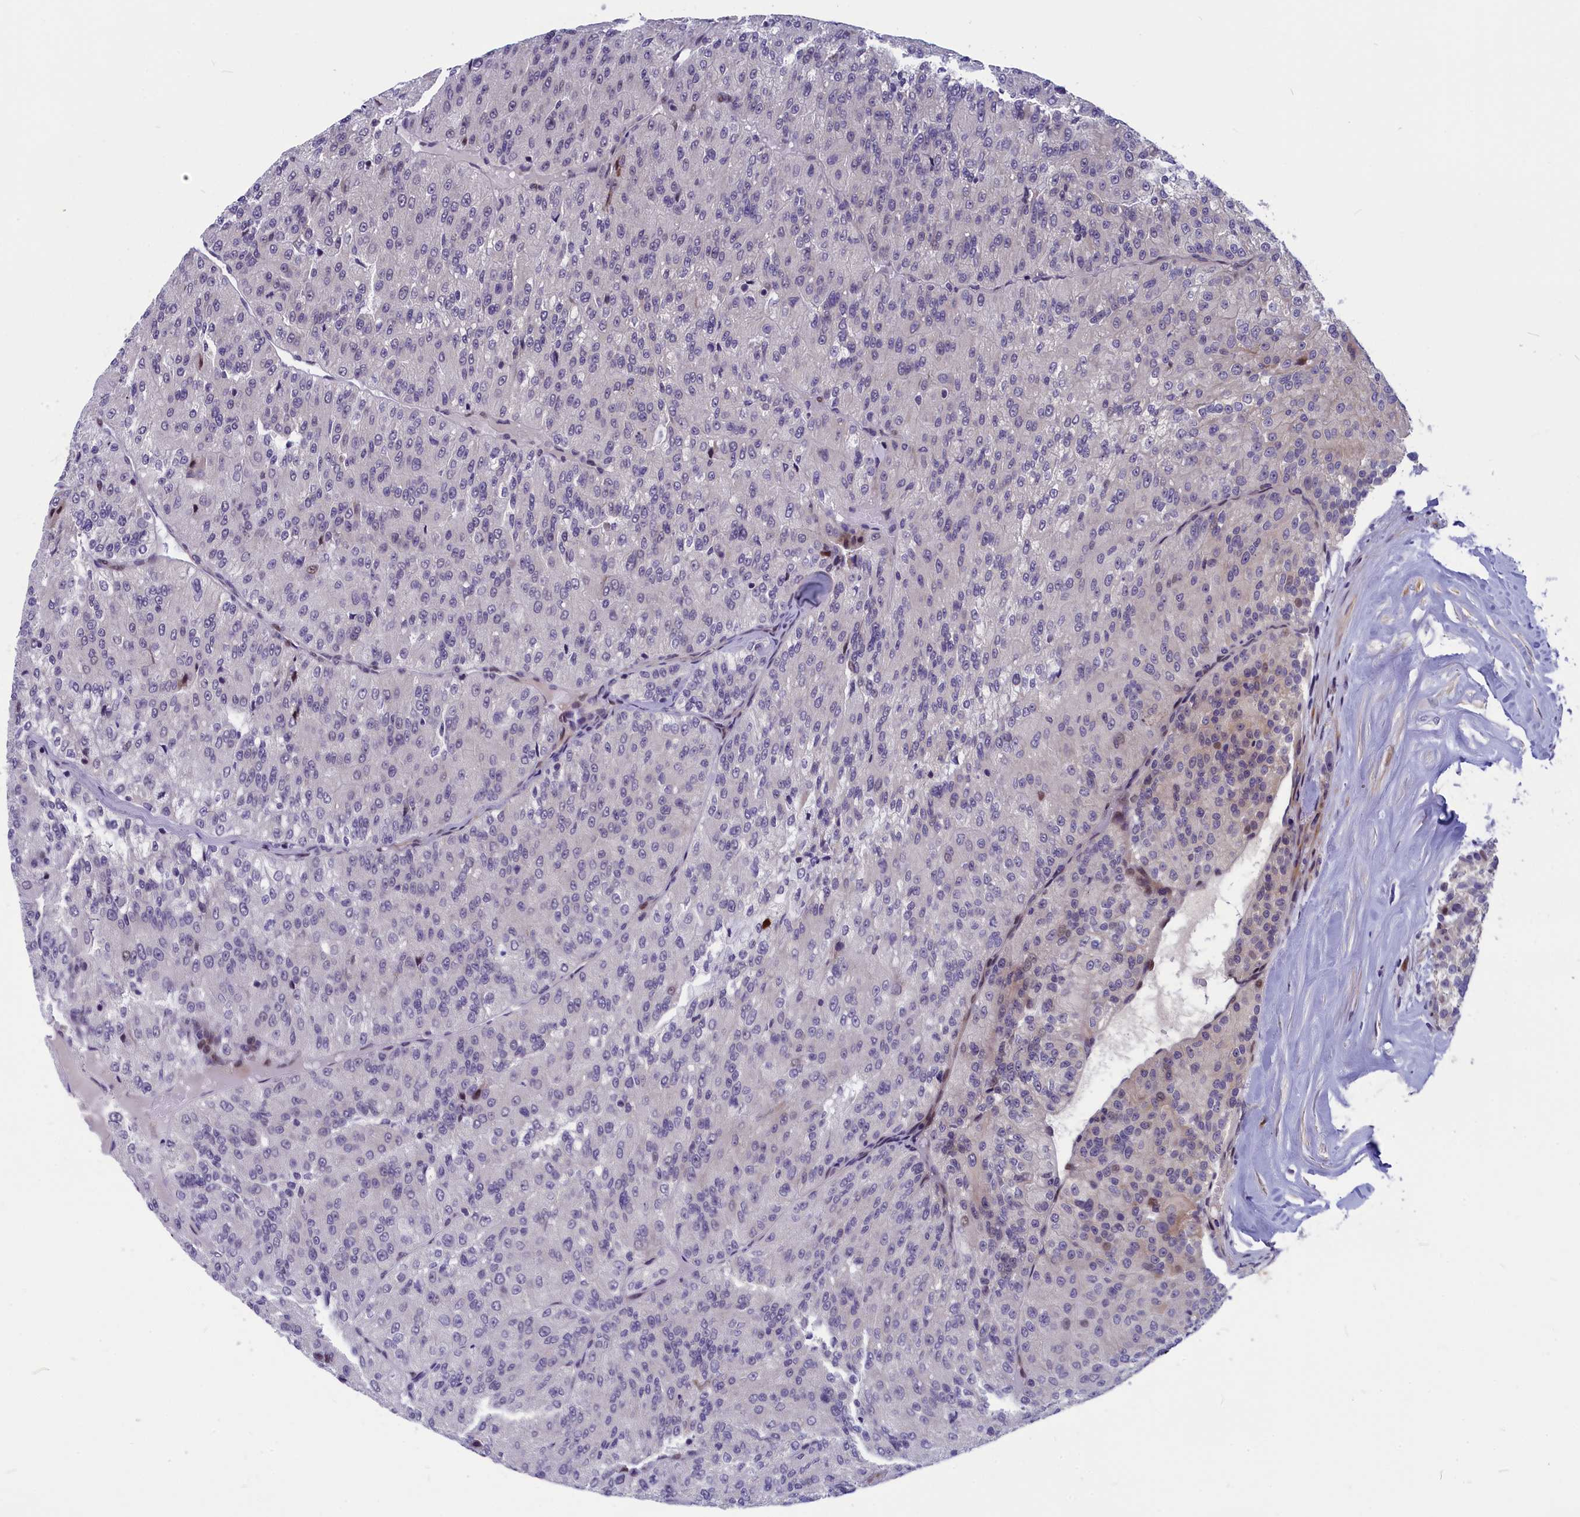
{"staining": {"intensity": "negative", "quantity": "none", "location": "none"}, "tissue": "renal cancer", "cell_type": "Tumor cells", "image_type": "cancer", "snomed": [{"axis": "morphology", "description": "Adenocarcinoma, NOS"}, {"axis": "topography", "description": "Kidney"}], "caption": "Immunohistochemistry micrograph of neoplastic tissue: human renal adenocarcinoma stained with DAB (3,3'-diaminobenzidine) reveals no significant protein positivity in tumor cells. The staining was performed using DAB (3,3'-diaminobenzidine) to visualize the protein expression in brown, while the nuclei were stained in blue with hematoxylin (Magnification: 20x).", "gene": "ANKRD34B", "patient": {"sex": "female", "age": 63}}